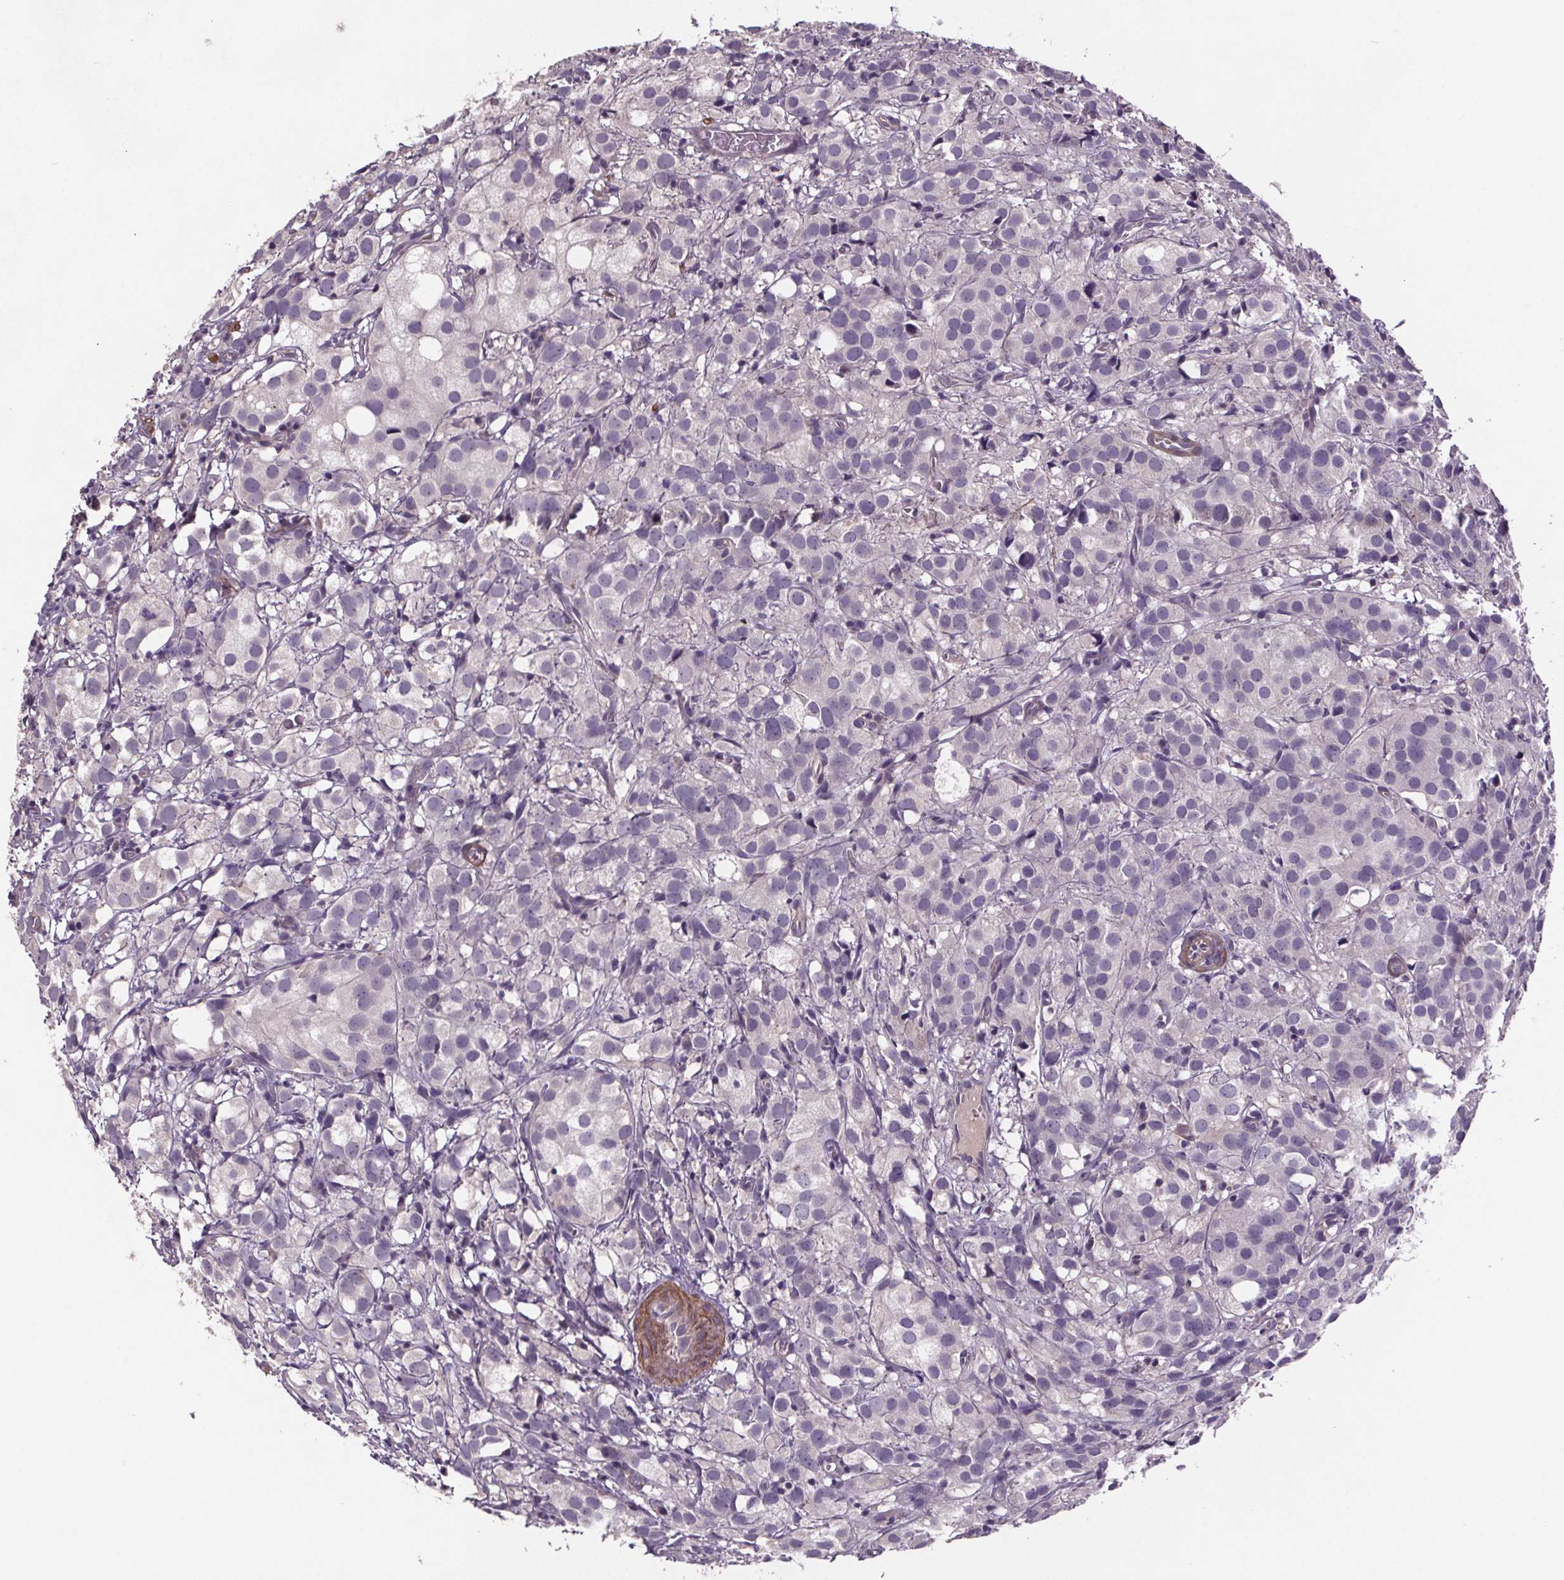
{"staining": {"intensity": "negative", "quantity": "none", "location": "none"}, "tissue": "prostate cancer", "cell_type": "Tumor cells", "image_type": "cancer", "snomed": [{"axis": "morphology", "description": "Adenocarcinoma, High grade"}, {"axis": "topography", "description": "Prostate"}], "caption": "This histopathology image is of adenocarcinoma (high-grade) (prostate) stained with immunohistochemistry (IHC) to label a protein in brown with the nuclei are counter-stained blue. There is no expression in tumor cells.", "gene": "CLN3", "patient": {"sex": "male", "age": 86}}